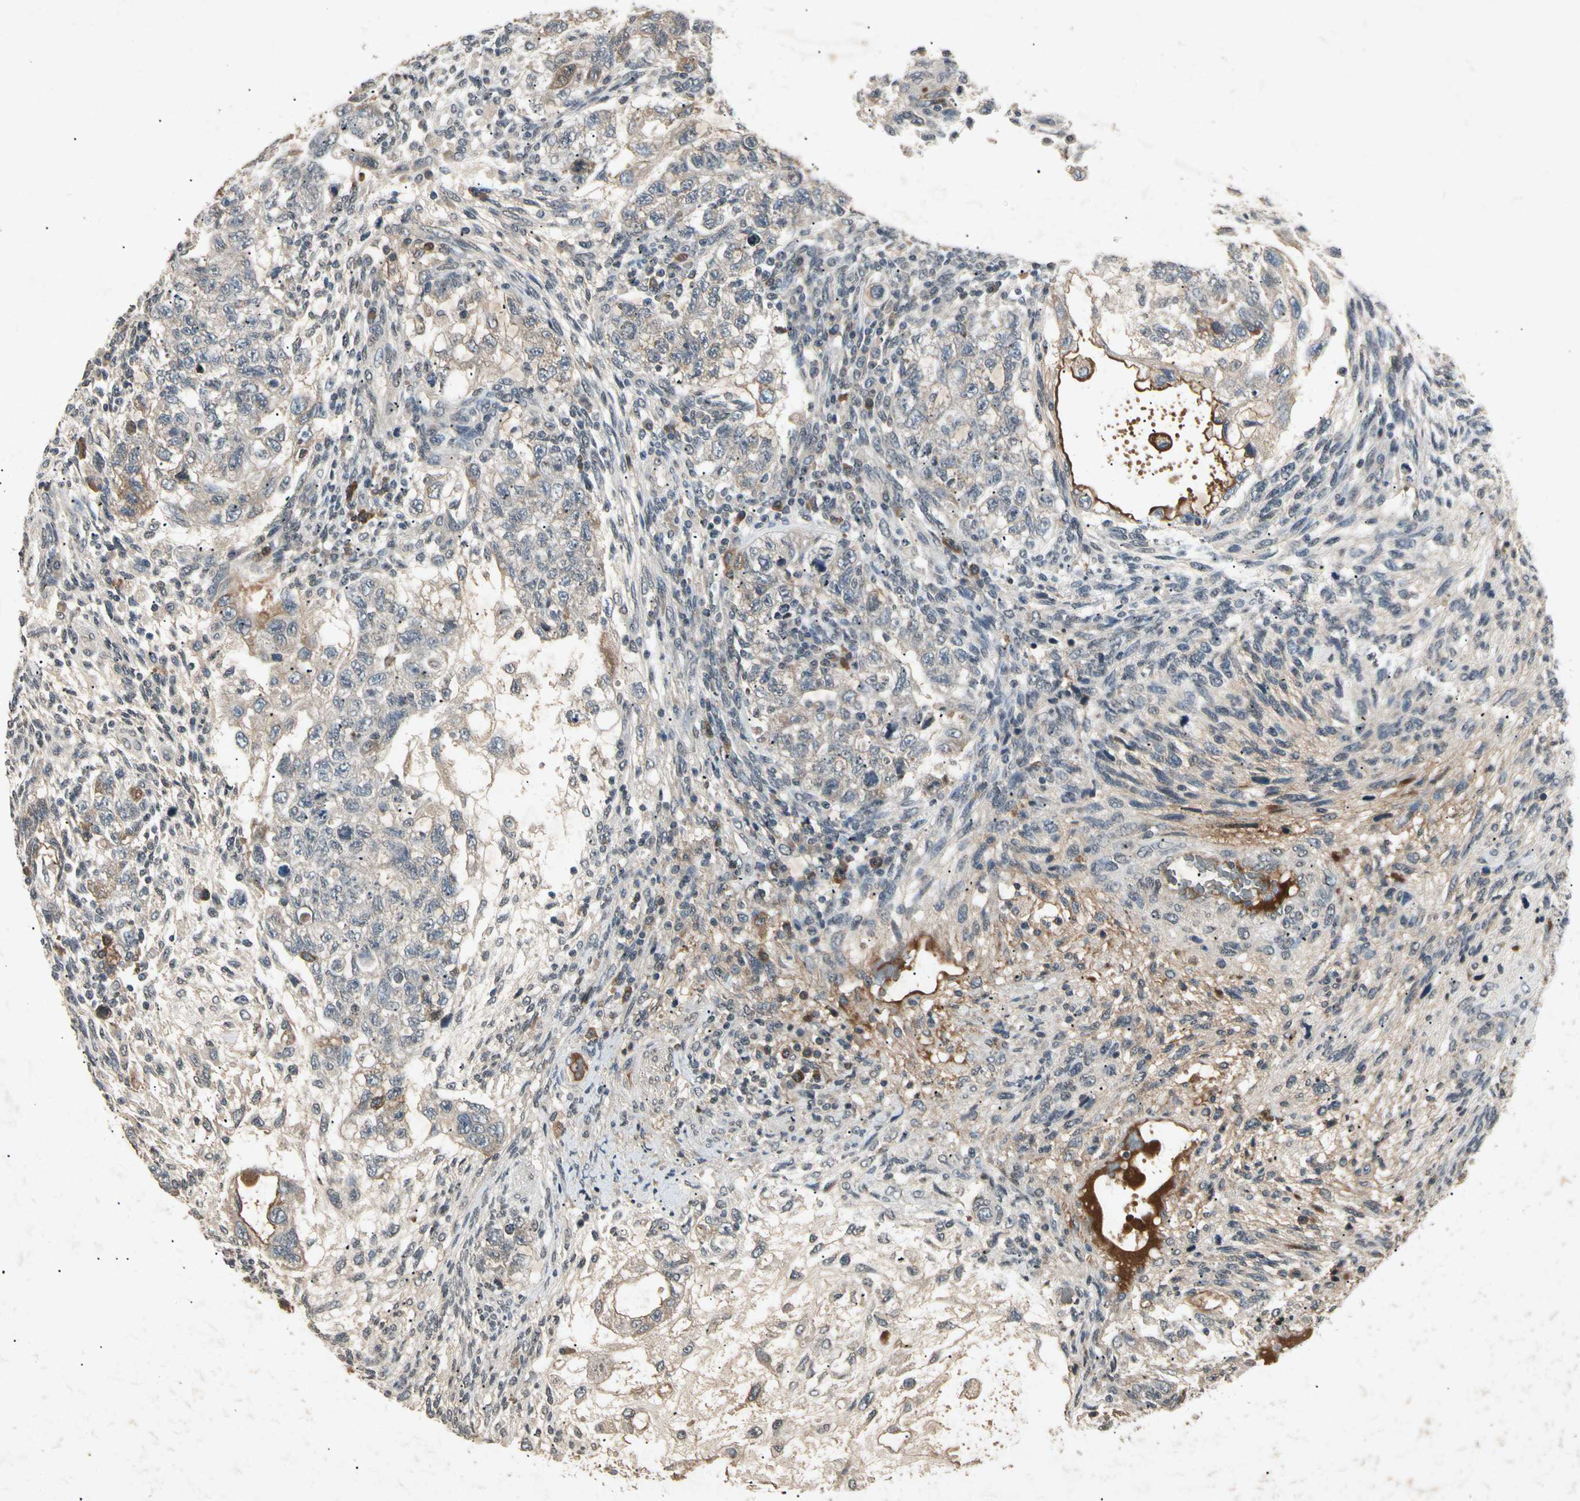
{"staining": {"intensity": "negative", "quantity": "none", "location": "none"}, "tissue": "testis cancer", "cell_type": "Tumor cells", "image_type": "cancer", "snomed": [{"axis": "morphology", "description": "Normal tissue, NOS"}, {"axis": "morphology", "description": "Carcinoma, Embryonal, NOS"}, {"axis": "topography", "description": "Testis"}], "caption": "Immunohistochemical staining of testis cancer (embryonal carcinoma) exhibits no significant expression in tumor cells.", "gene": "CP", "patient": {"sex": "male", "age": 36}}